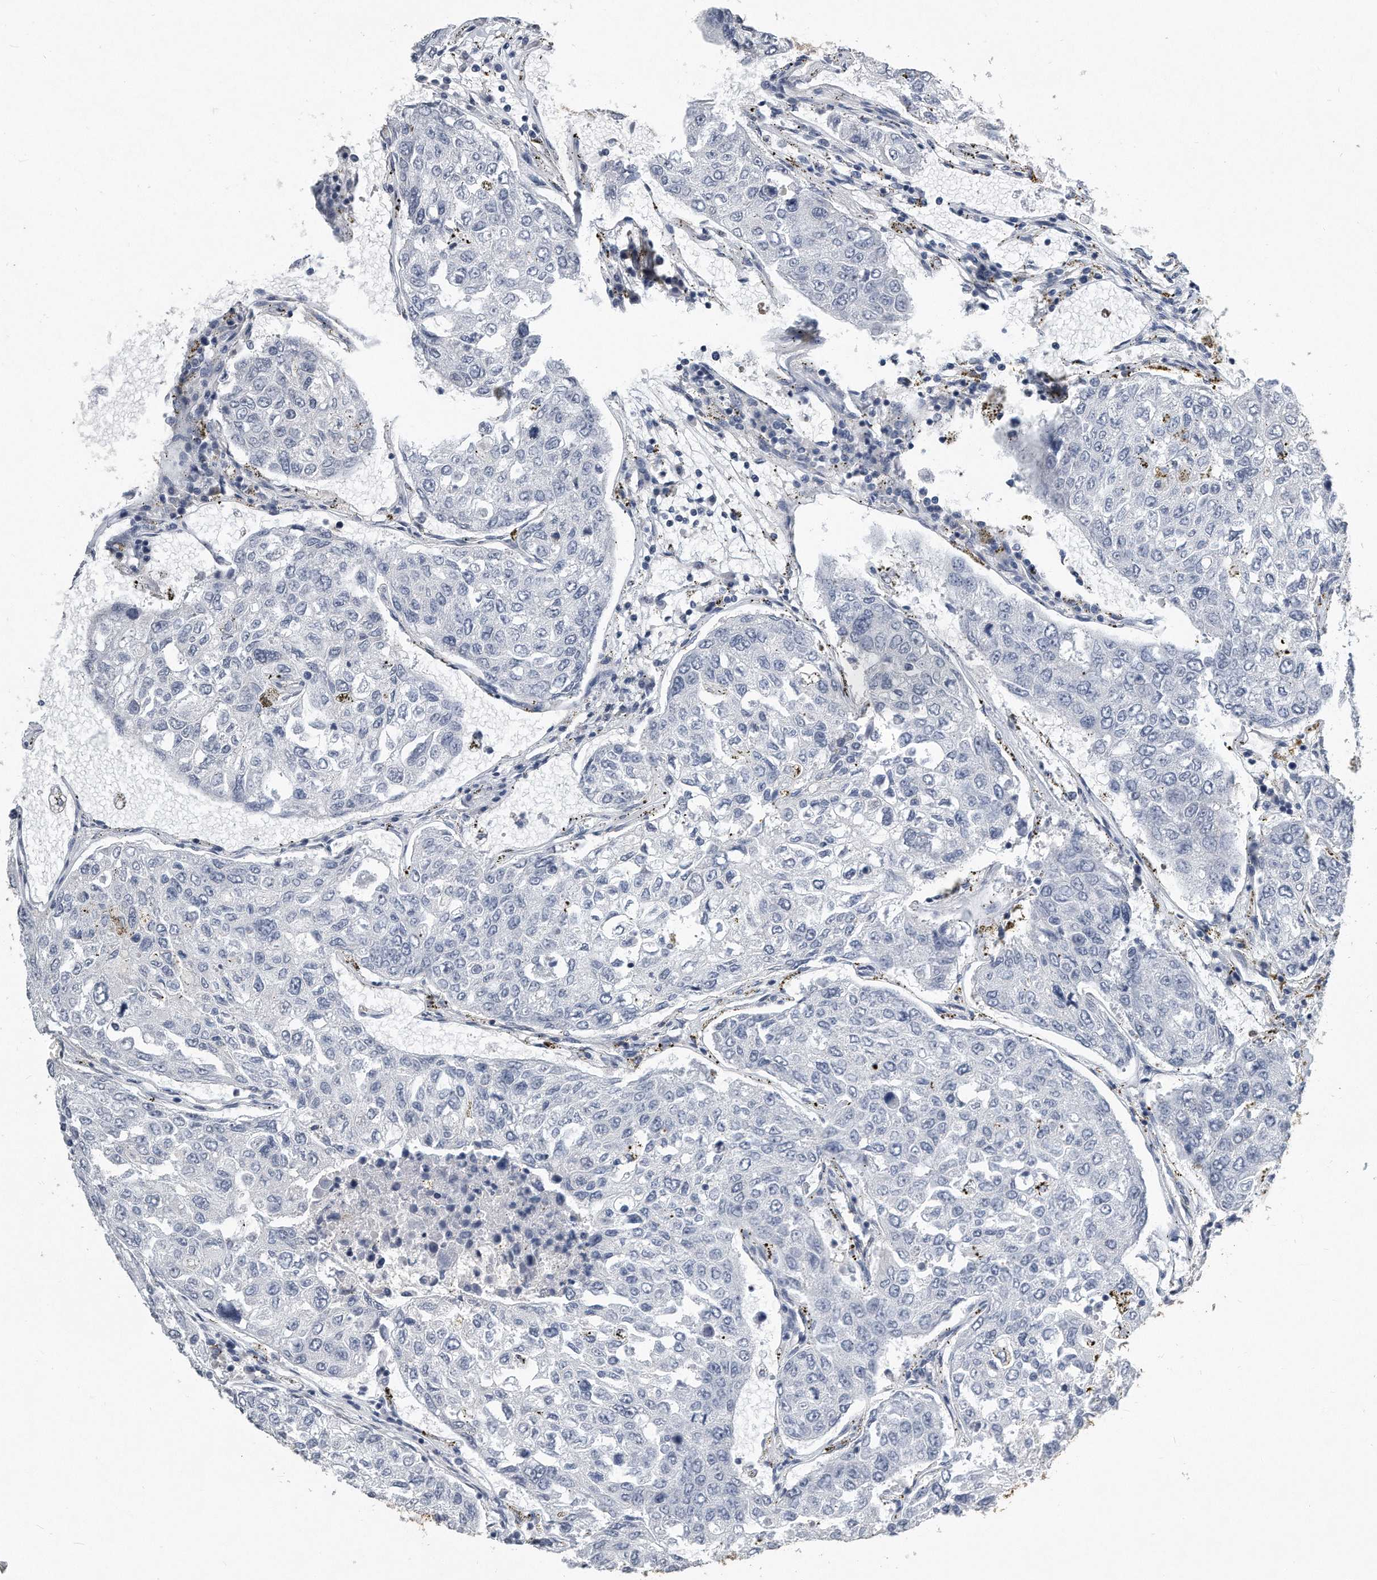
{"staining": {"intensity": "negative", "quantity": "none", "location": "none"}, "tissue": "urothelial cancer", "cell_type": "Tumor cells", "image_type": "cancer", "snomed": [{"axis": "morphology", "description": "Urothelial carcinoma, High grade"}, {"axis": "topography", "description": "Lymph node"}, {"axis": "topography", "description": "Urinary bladder"}], "caption": "Immunohistochemical staining of urothelial cancer shows no significant positivity in tumor cells. (Brightfield microscopy of DAB immunohistochemistry at high magnification).", "gene": "EIF2B4", "patient": {"sex": "male", "age": 51}}